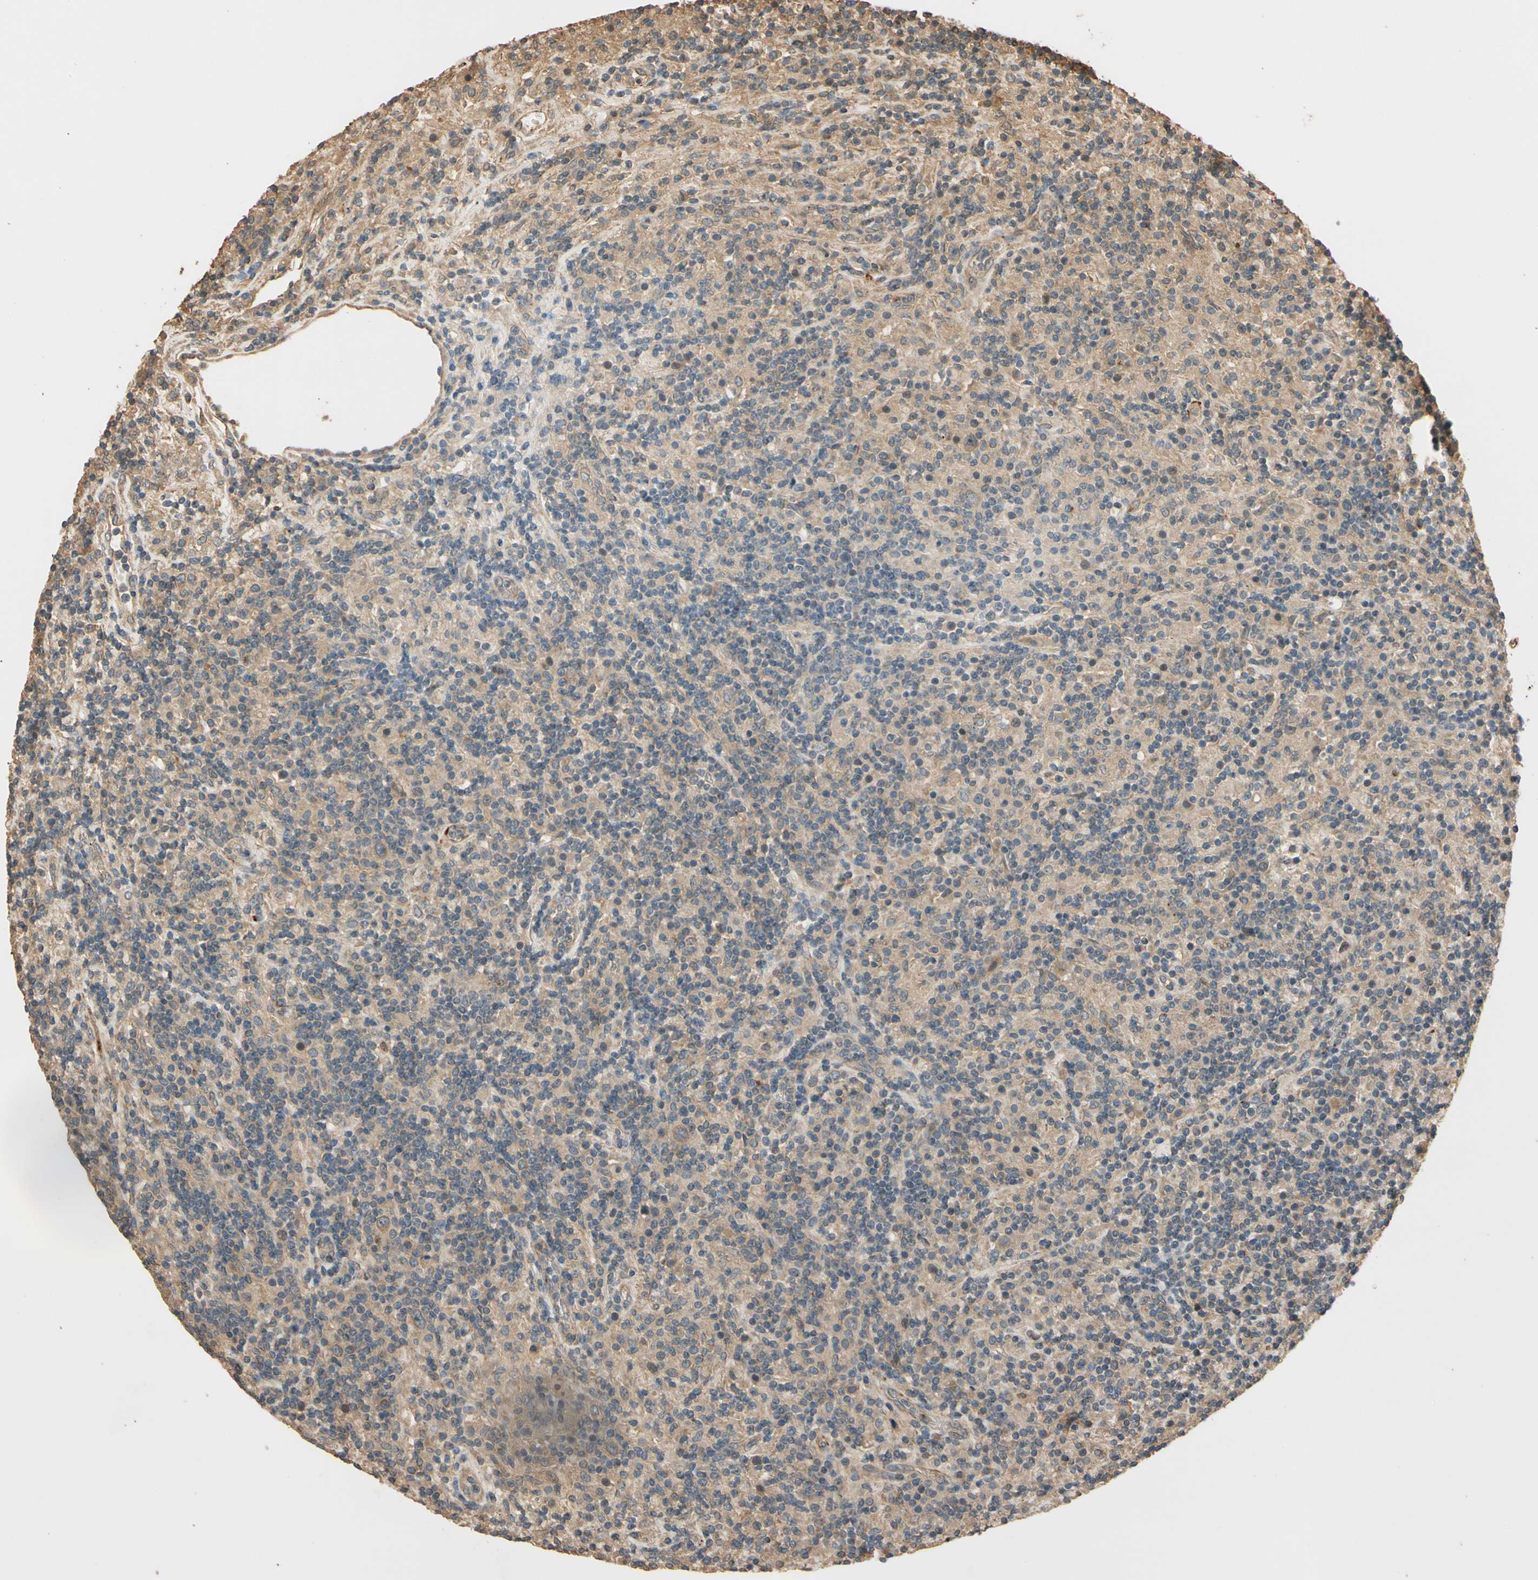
{"staining": {"intensity": "weak", "quantity": ">75%", "location": "cytoplasmic/membranous"}, "tissue": "lymphoma", "cell_type": "Tumor cells", "image_type": "cancer", "snomed": [{"axis": "morphology", "description": "Hodgkin's disease, NOS"}, {"axis": "topography", "description": "Lymph node"}], "caption": "An image of lymphoma stained for a protein shows weak cytoplasmic/membranous brown staining in tumor cells.", "gene": "MGRN1", "patient": {"sex": "male", "age": 70}}